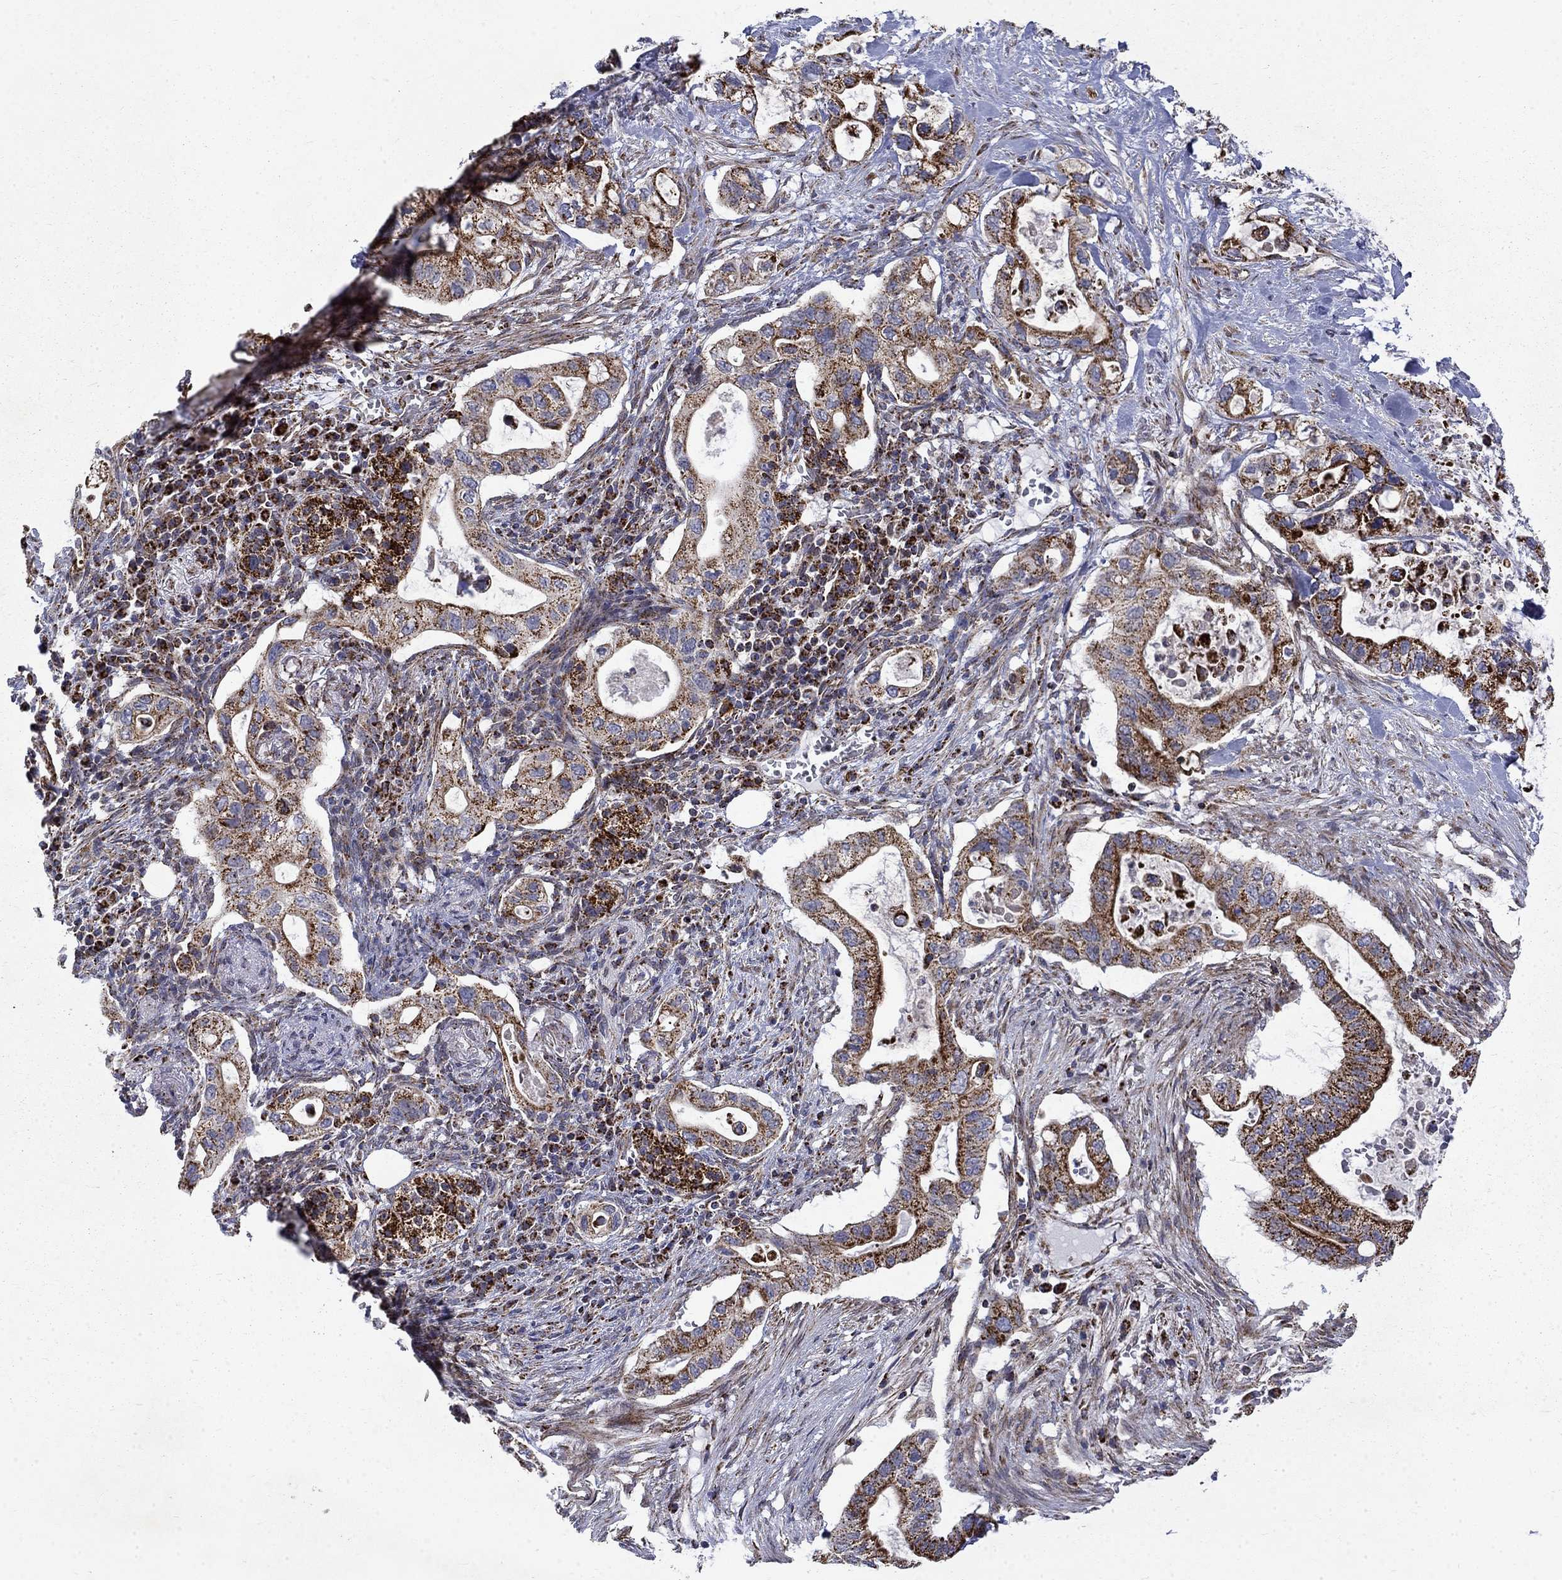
{"staining": {"intensity": "strong", "quantity": ">75%", "location": "cytoplasmic/membranous"}, "tissue": "pancreatic cancer", "cell_type": "Tumor cells", "image_type": "cancer", "snomed": [{"axis": "morphology", "description": "Adenocarcinoma, NOS"}, {"axis": "topography", "description": "Pancreas"}], "caption": "High-power microscopy captured an immunohistochemistry (IHC) image of adenocarcinoma (pancreatic), revealing strong cytoplasmic/membranous staining in about >75% of tumor cells. (DAB (3,3'-diaminobenzidine) IHC with brightfield microscopy, high magnification).", "gene": "PCBP3", "patient": {"sex": "female", "age": 72}}